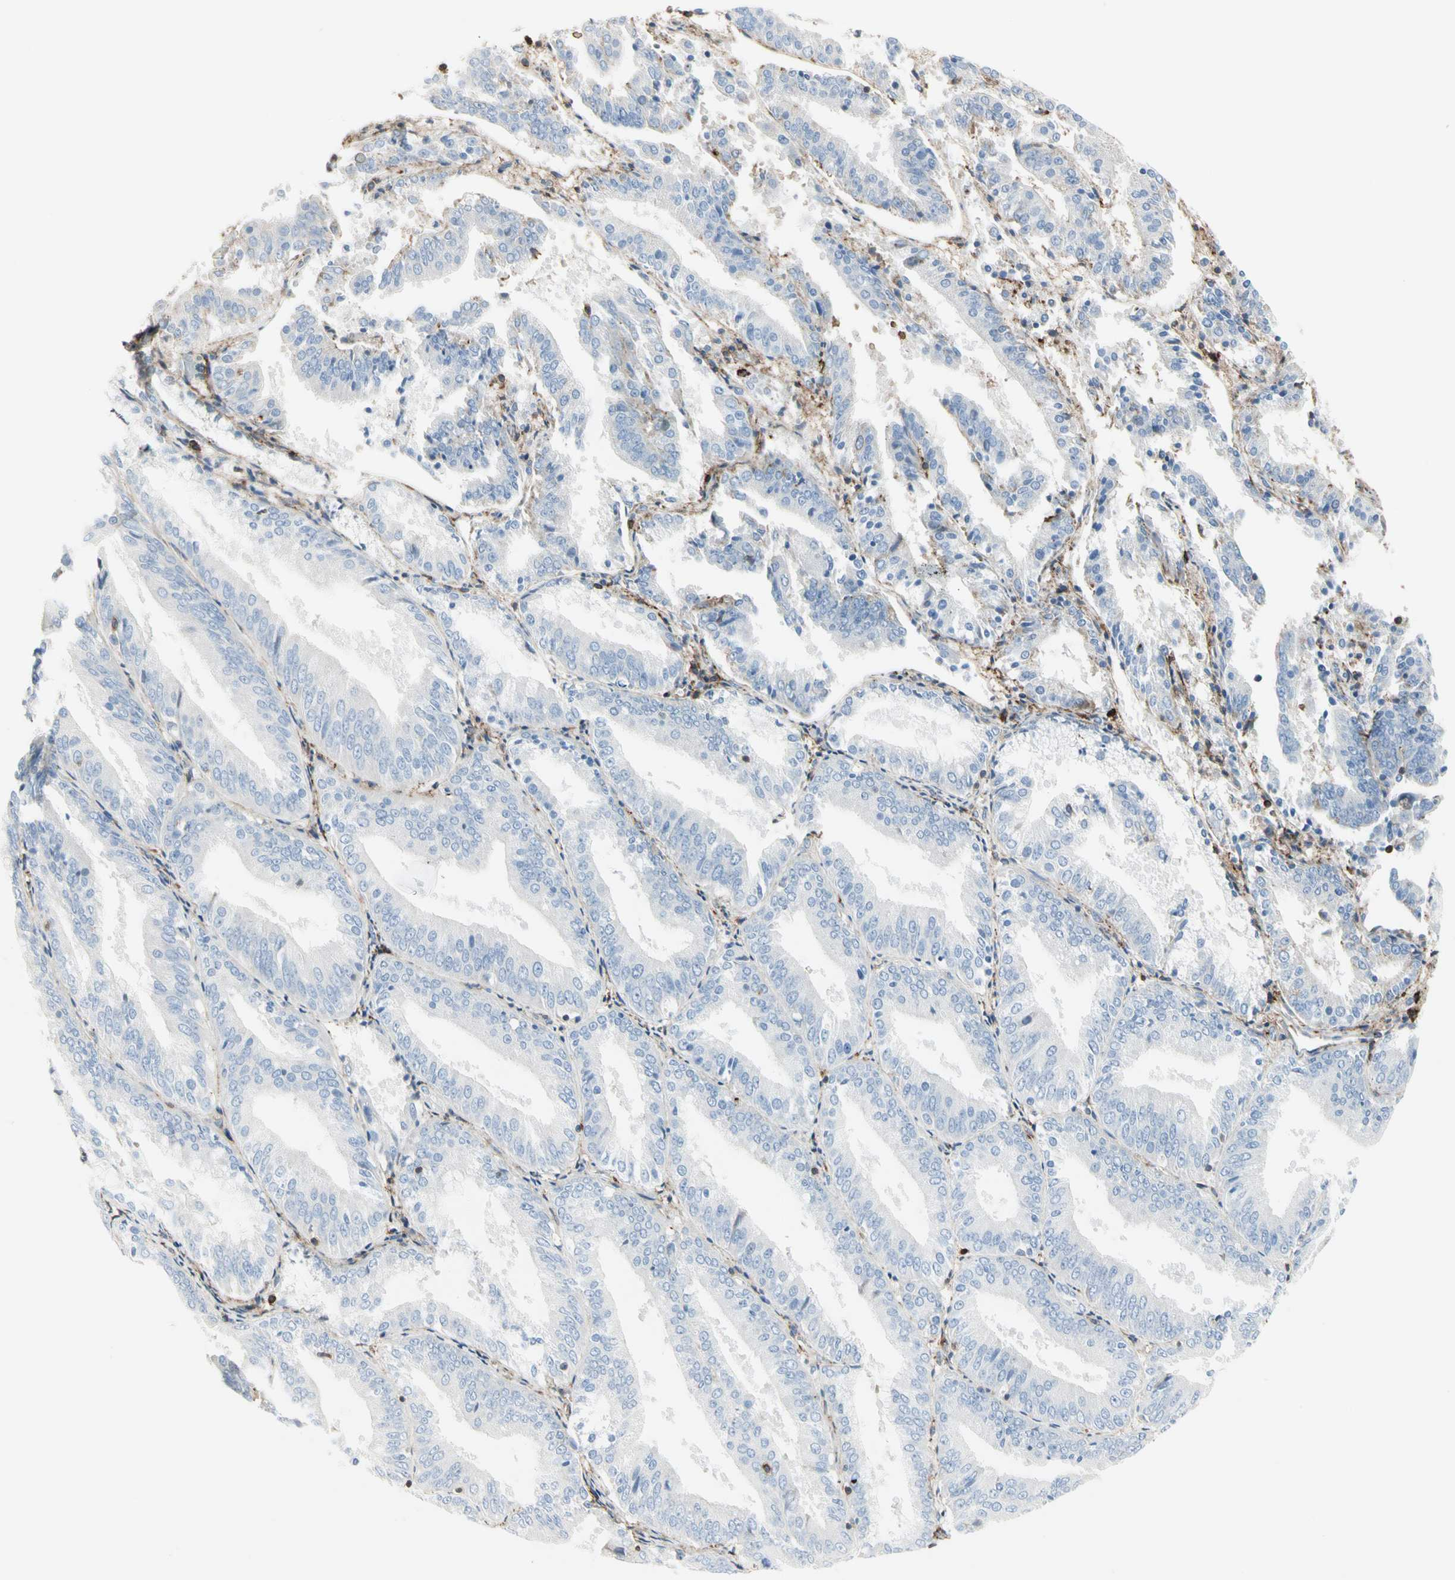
{"staining": {"intensity": "negative", "quantity": "none", "location": "none"}, "tissue": "endometrial cancer", "cell_type": "Tumor cells", "image_type": "cancer", "snomed": [{"axis": "morphology", "description": "Adenocarcinoma, NOS"}, {"axis": "topography", "description": "Endometrium"}], "caption": "Endometrial cancer (adenocarcinoma) stained for a protein using IHC exhibits no expression tumor cells.", "gene": "CLEC2B", "patient": {"sex": "female", "age": 63}}